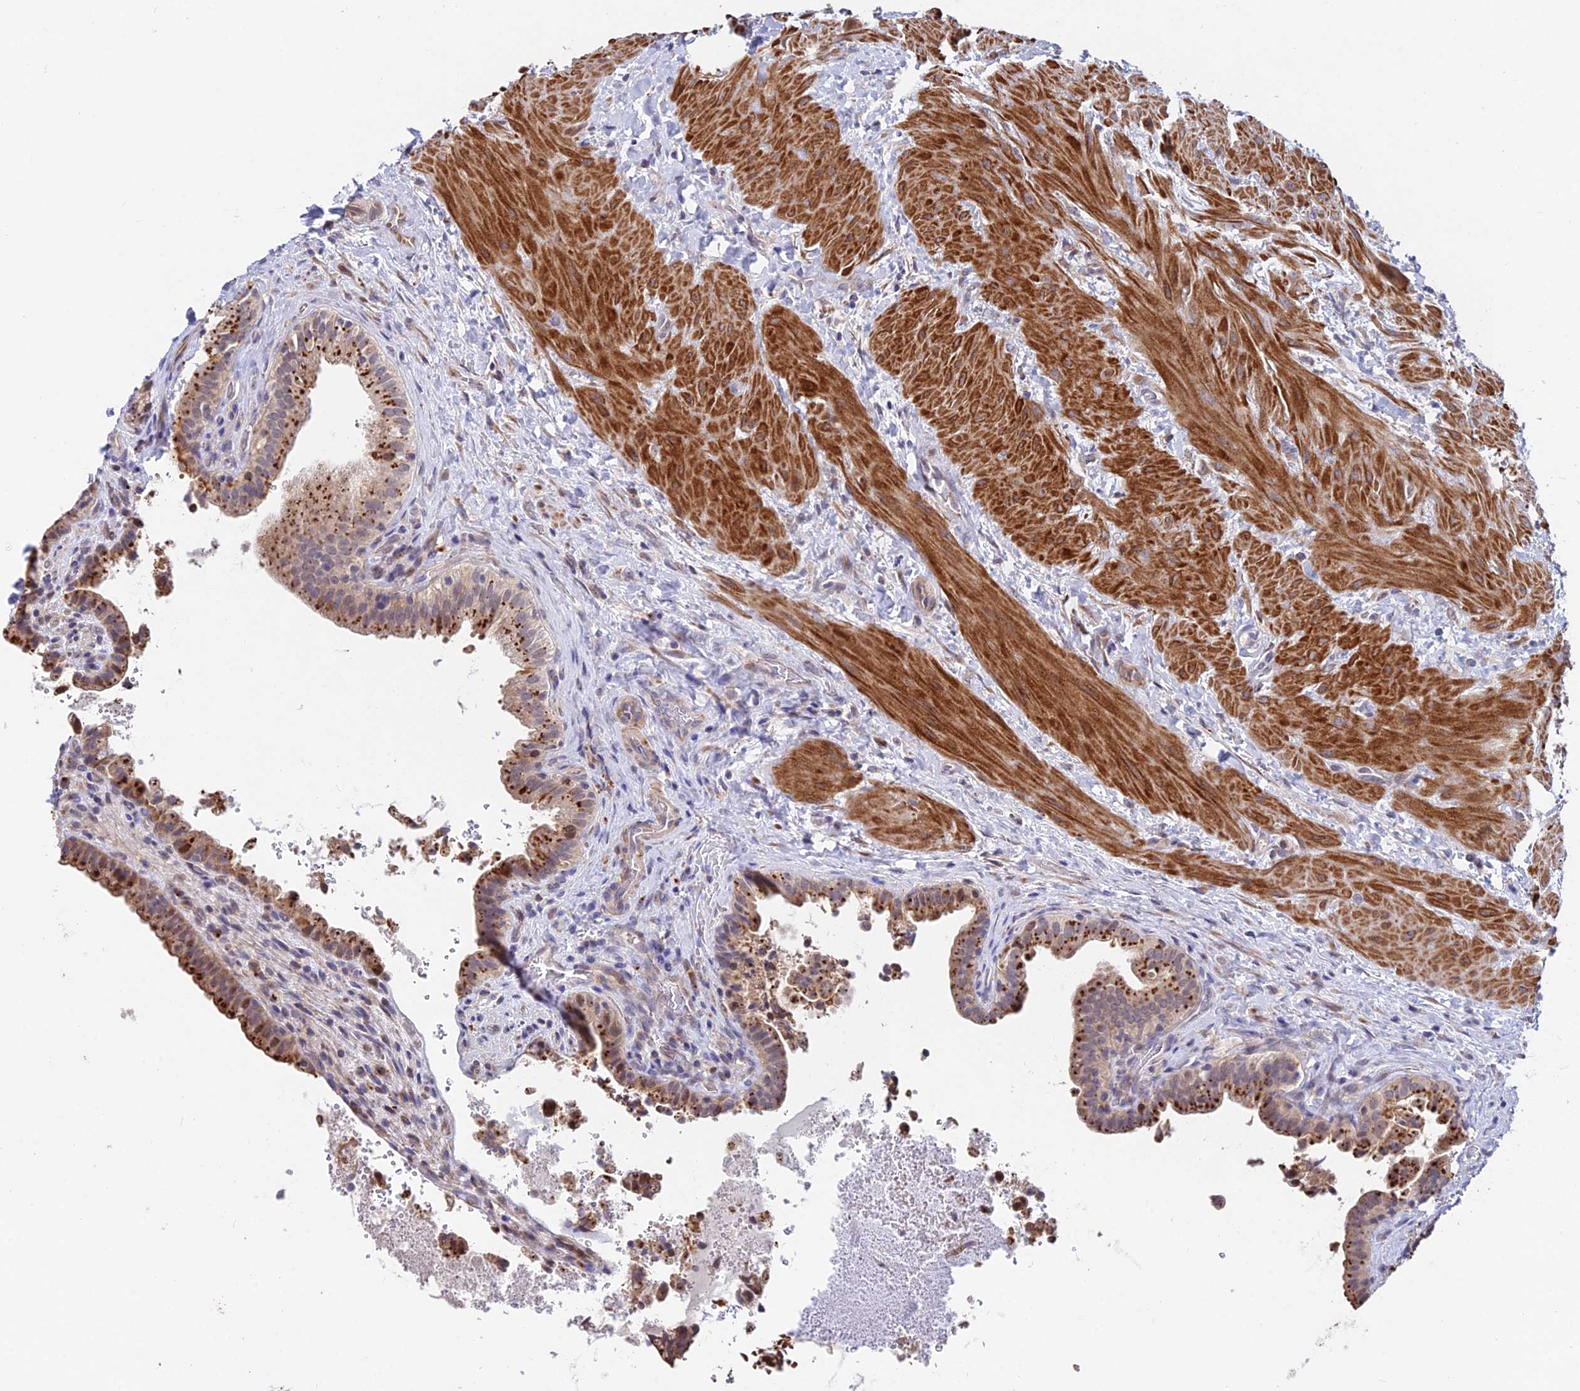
{"staining": {"intensity": "strong", "quantity": "25%-75%", "location": "cytoplasmic/membranous"}, "tissue": "gallbladder", "cell_type": "Glandular cells", "image_type": "normal", "snomed": [{"axis": "morphology", "description": "Normal tissue, NOS"}, {"axis": "topography", "description": "Gallbladder"}], "caption": "This image shows IHC staining of unremarkable gallbladder, with high strong cytoplasmic/membranous positivity in about 25%-75% of glandular cells.", "gene": "ACTR5", "patient": {"sex": "male", "age": 24}}